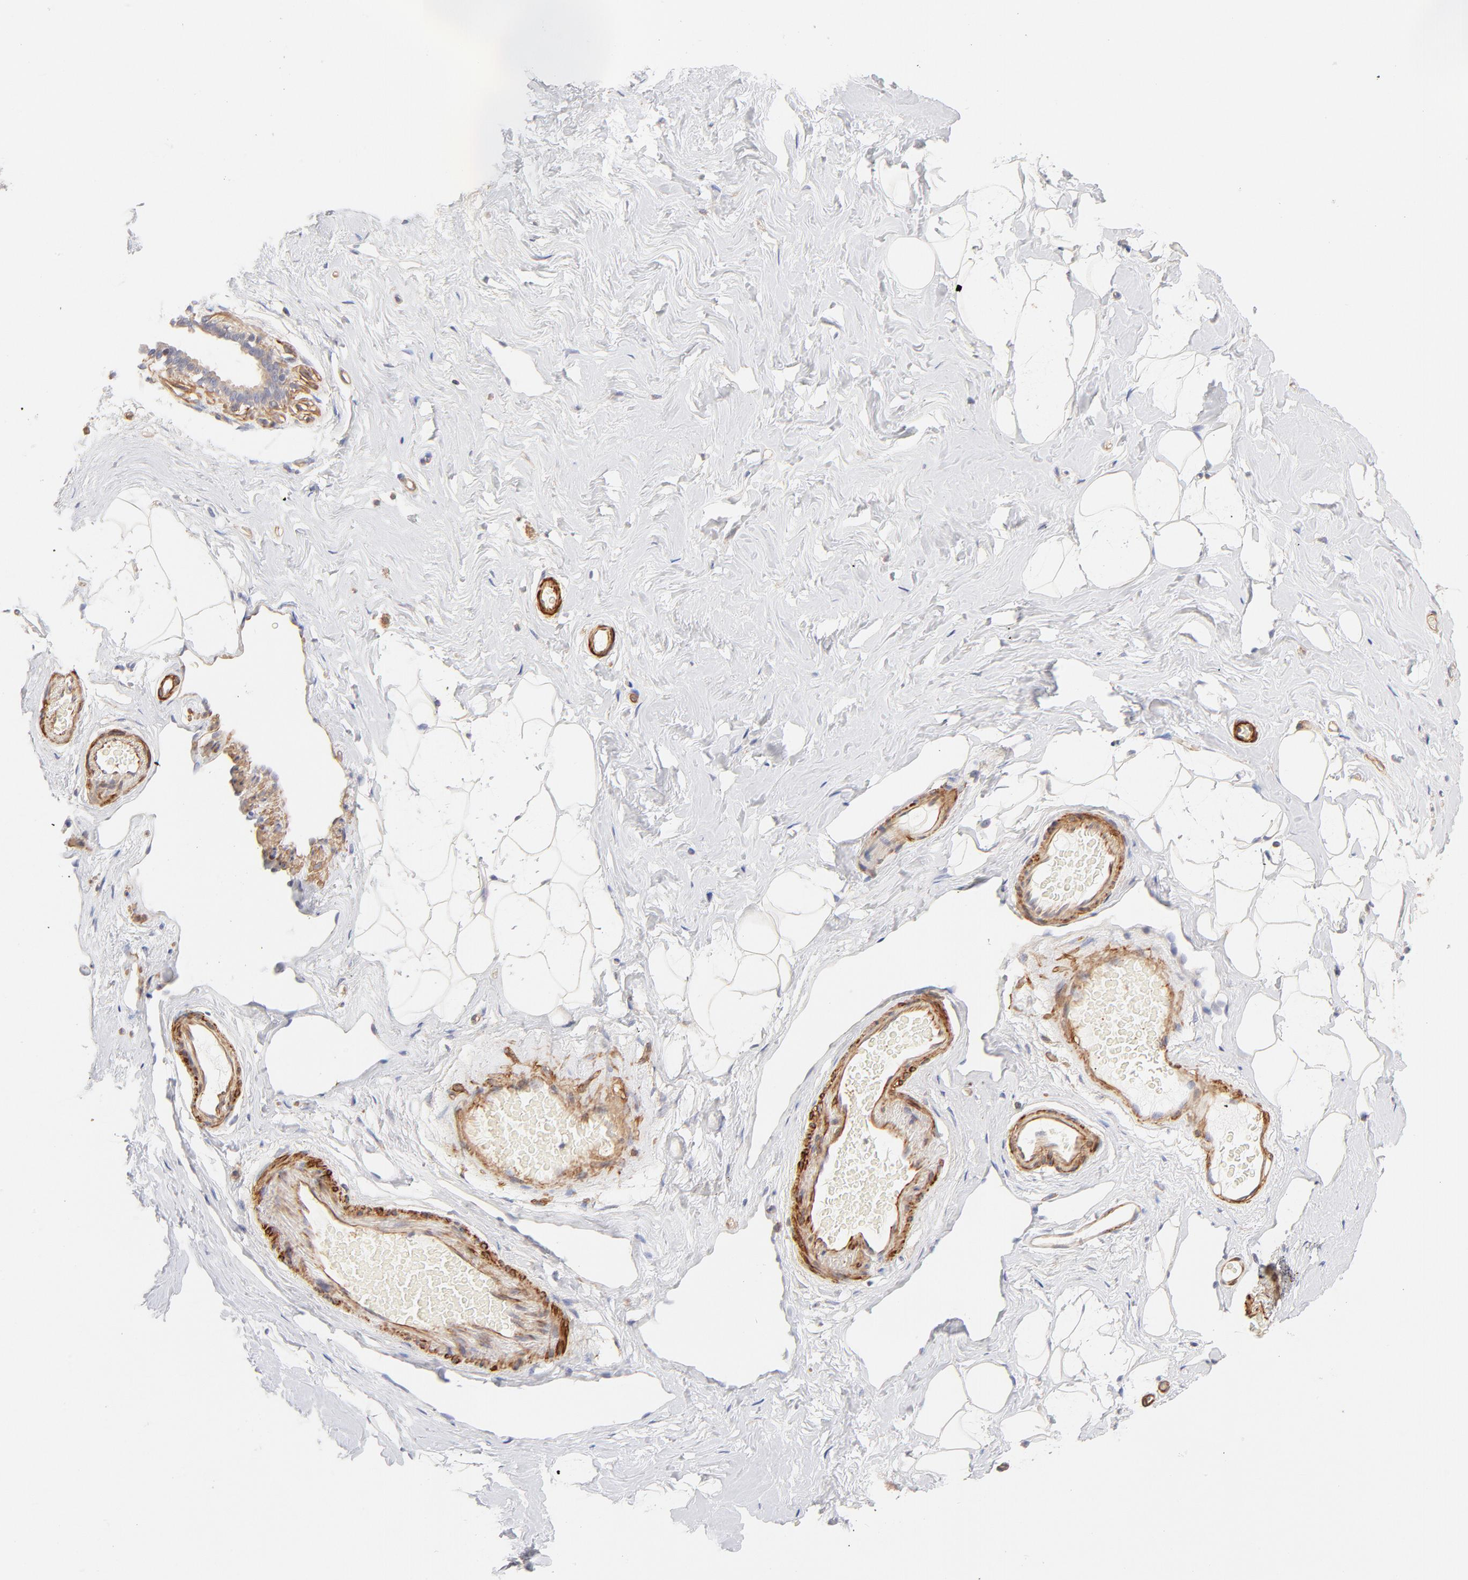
{"staining": {"intensity": "negative", "quantity": "none", "location": "none"}, "tissue": "breast", "cell_type": "Adipocytes", "image_type": "normal", "snomed": [{"axis": "morphology", "description": "Normal tissue, NOS"}, {"axis": "topography", "description": "Breast"}, {"axis": "topography", "description": "Soft tissue"}], "caption": "A histopathology image of breast stained for a protein exhibits no brown staining in adipocytes. (DAB immunohistochemistry with hematoxylin counter stain).", "gene": "LDLRAP1", "patient": {"sex": "female", "age": 75}}